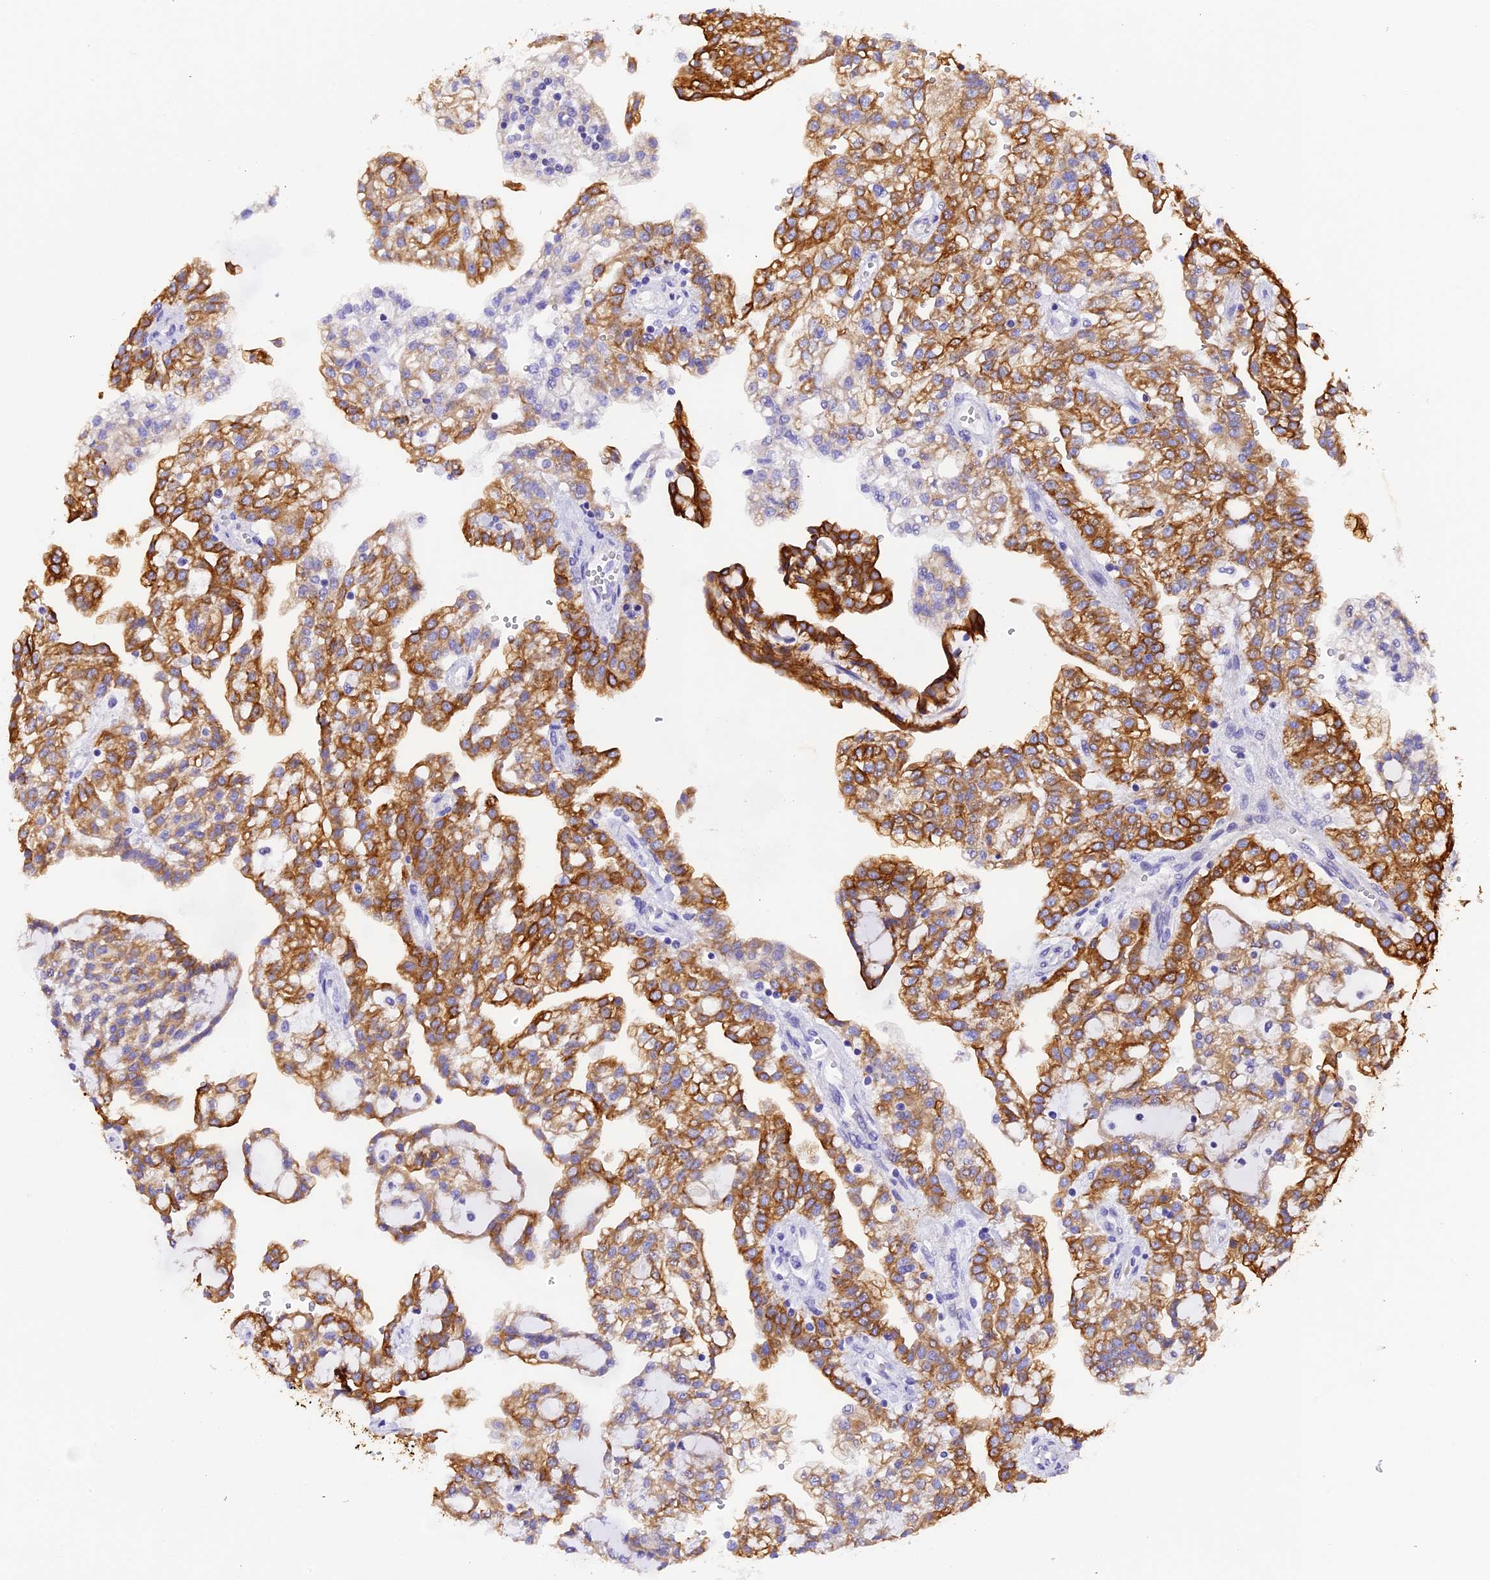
{"staining": {"intensity": "moderate", "quantity": ">75%", "location": "cytoplasmic/membranous"}, "tissue": "renal cancer", "cell_type": "Tumor cells", "image_type": "cancer", "snomed": [{"axis": "morphology", "description": "Adenocarcinoma, NOS"}, {"axis": "topography", "description": "Kidney"}], "caption": "Immunohistochemistry of human renal adenocarcinoma shows medium levels of moderate cytoplasmic/membranous expression in about >75% of tumor cells. (IHC, brightfield microscopy, high magnification).", "gene": "PKIA", "patient": {"sex": "male", "age": 63}}